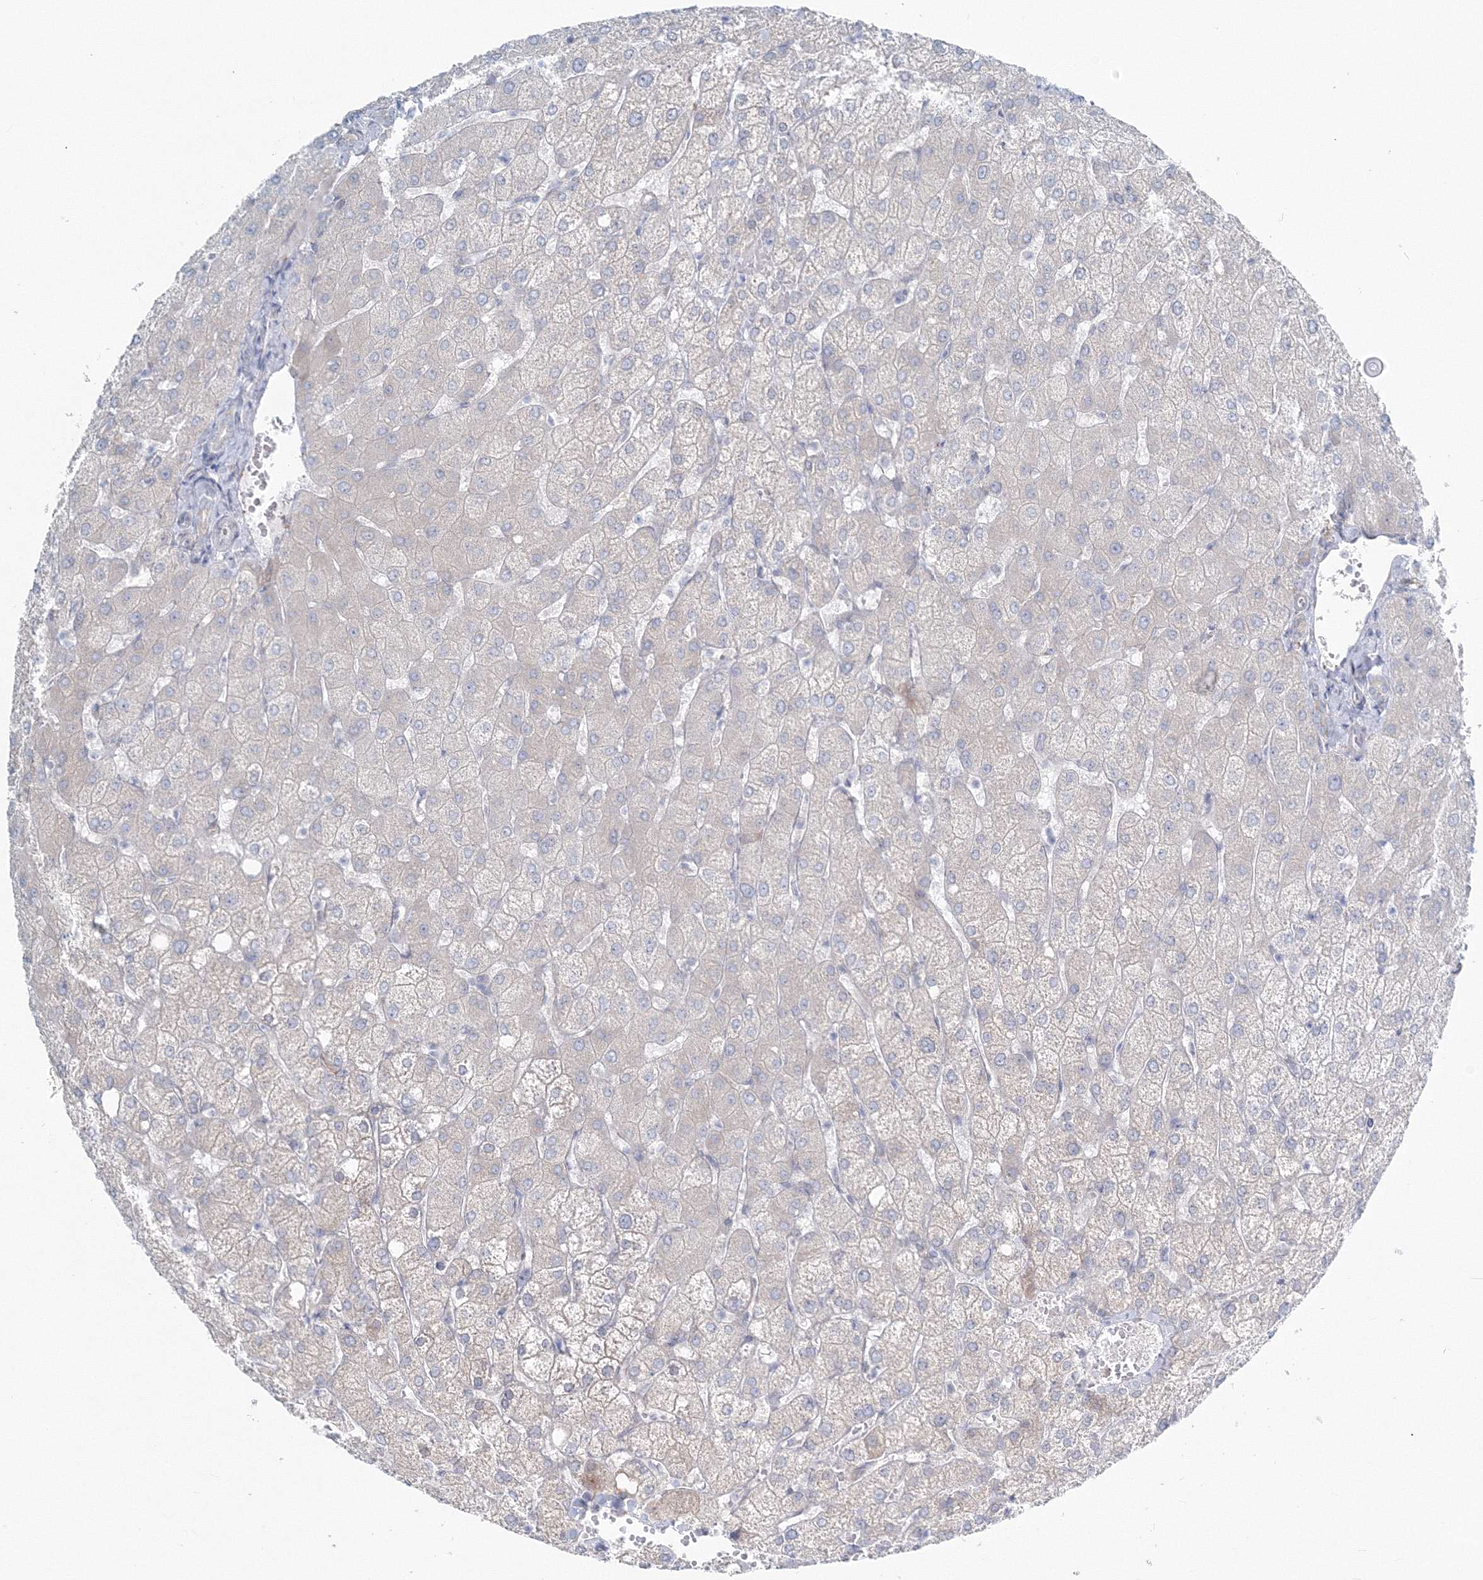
{"staining": {"intensity": "negative", "quantity": "none", "location": "none"}, "tissue": "liver", "cell_type": "Cholangiocytes", "image_type": "normal", "snomed": [{"axis": "morphology", "description": "Normal tissue, NOS"}, {"axis": "topography", "description": "Liver"}], "caption": "Immunohistochemical staining of unremarkable human liver exhibits no significant positivity in cholangiocytes. (DAB immunohistochemistry visualized using brightfield microscopy, high magnification).", "gene": "ENSG00000285283", "patient": {"sex": "female", "age": 54}}